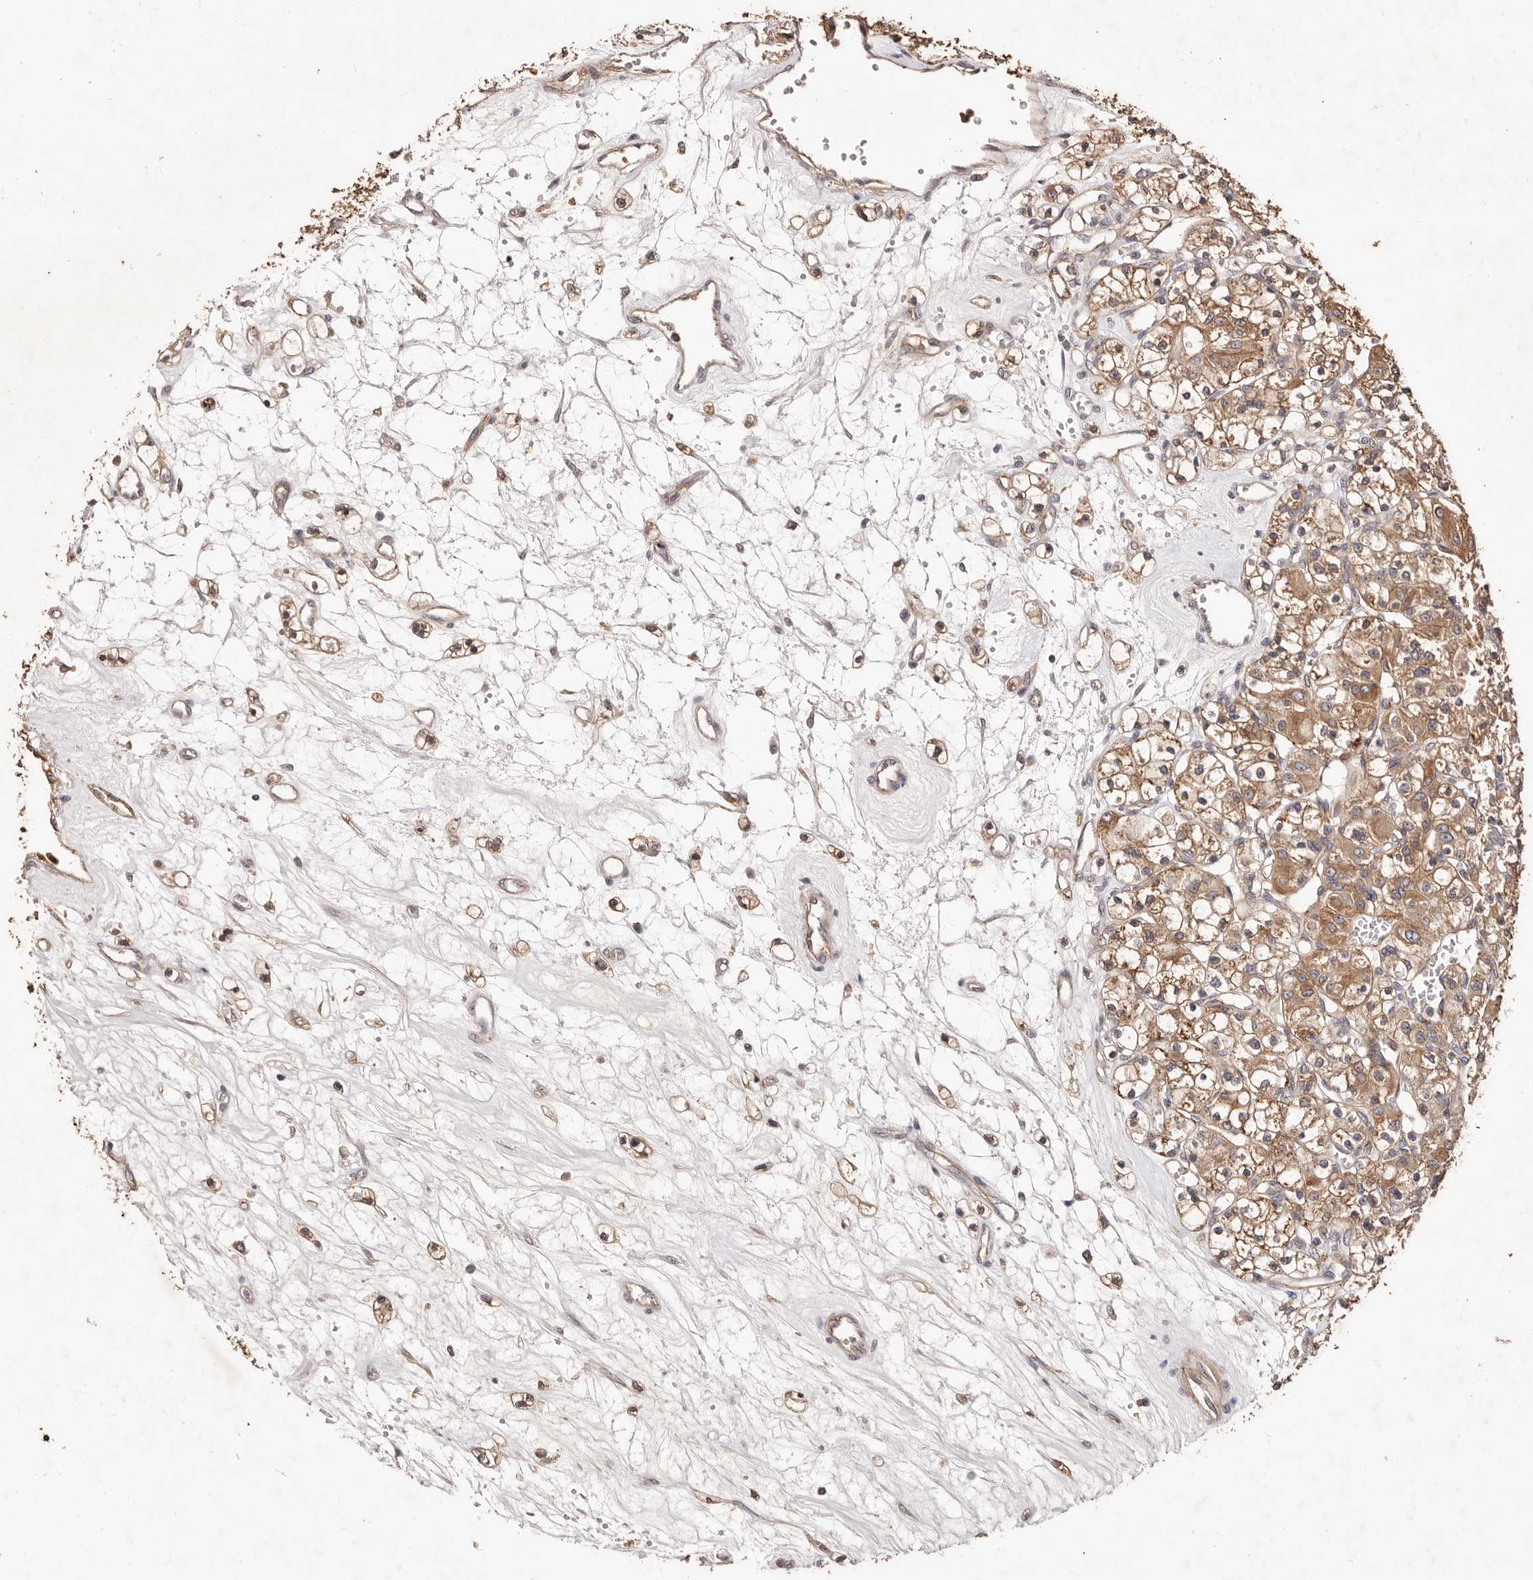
{"staining": {"intensity": "moderate", "quantity": ">75%", "location": "cytoplasmic/membranous"}, "tissue": "renal cancer", "cell_type": "Tumor cells", "image_type": "cancer", "snomed": [{"axis": "morphology", "description": "Adenocarcinoma, NOS"}, {"axis": "topography", "description": "Kidney"}], "caption": "Moderate cytoplasmic/membranous expression for a protein is identified in approximately >75% of tumor cells of adenocarcinoma (renal) using immunohistochemistry.", "gene": "CCL14", "patient": {"sex": "female", "age": 59}}